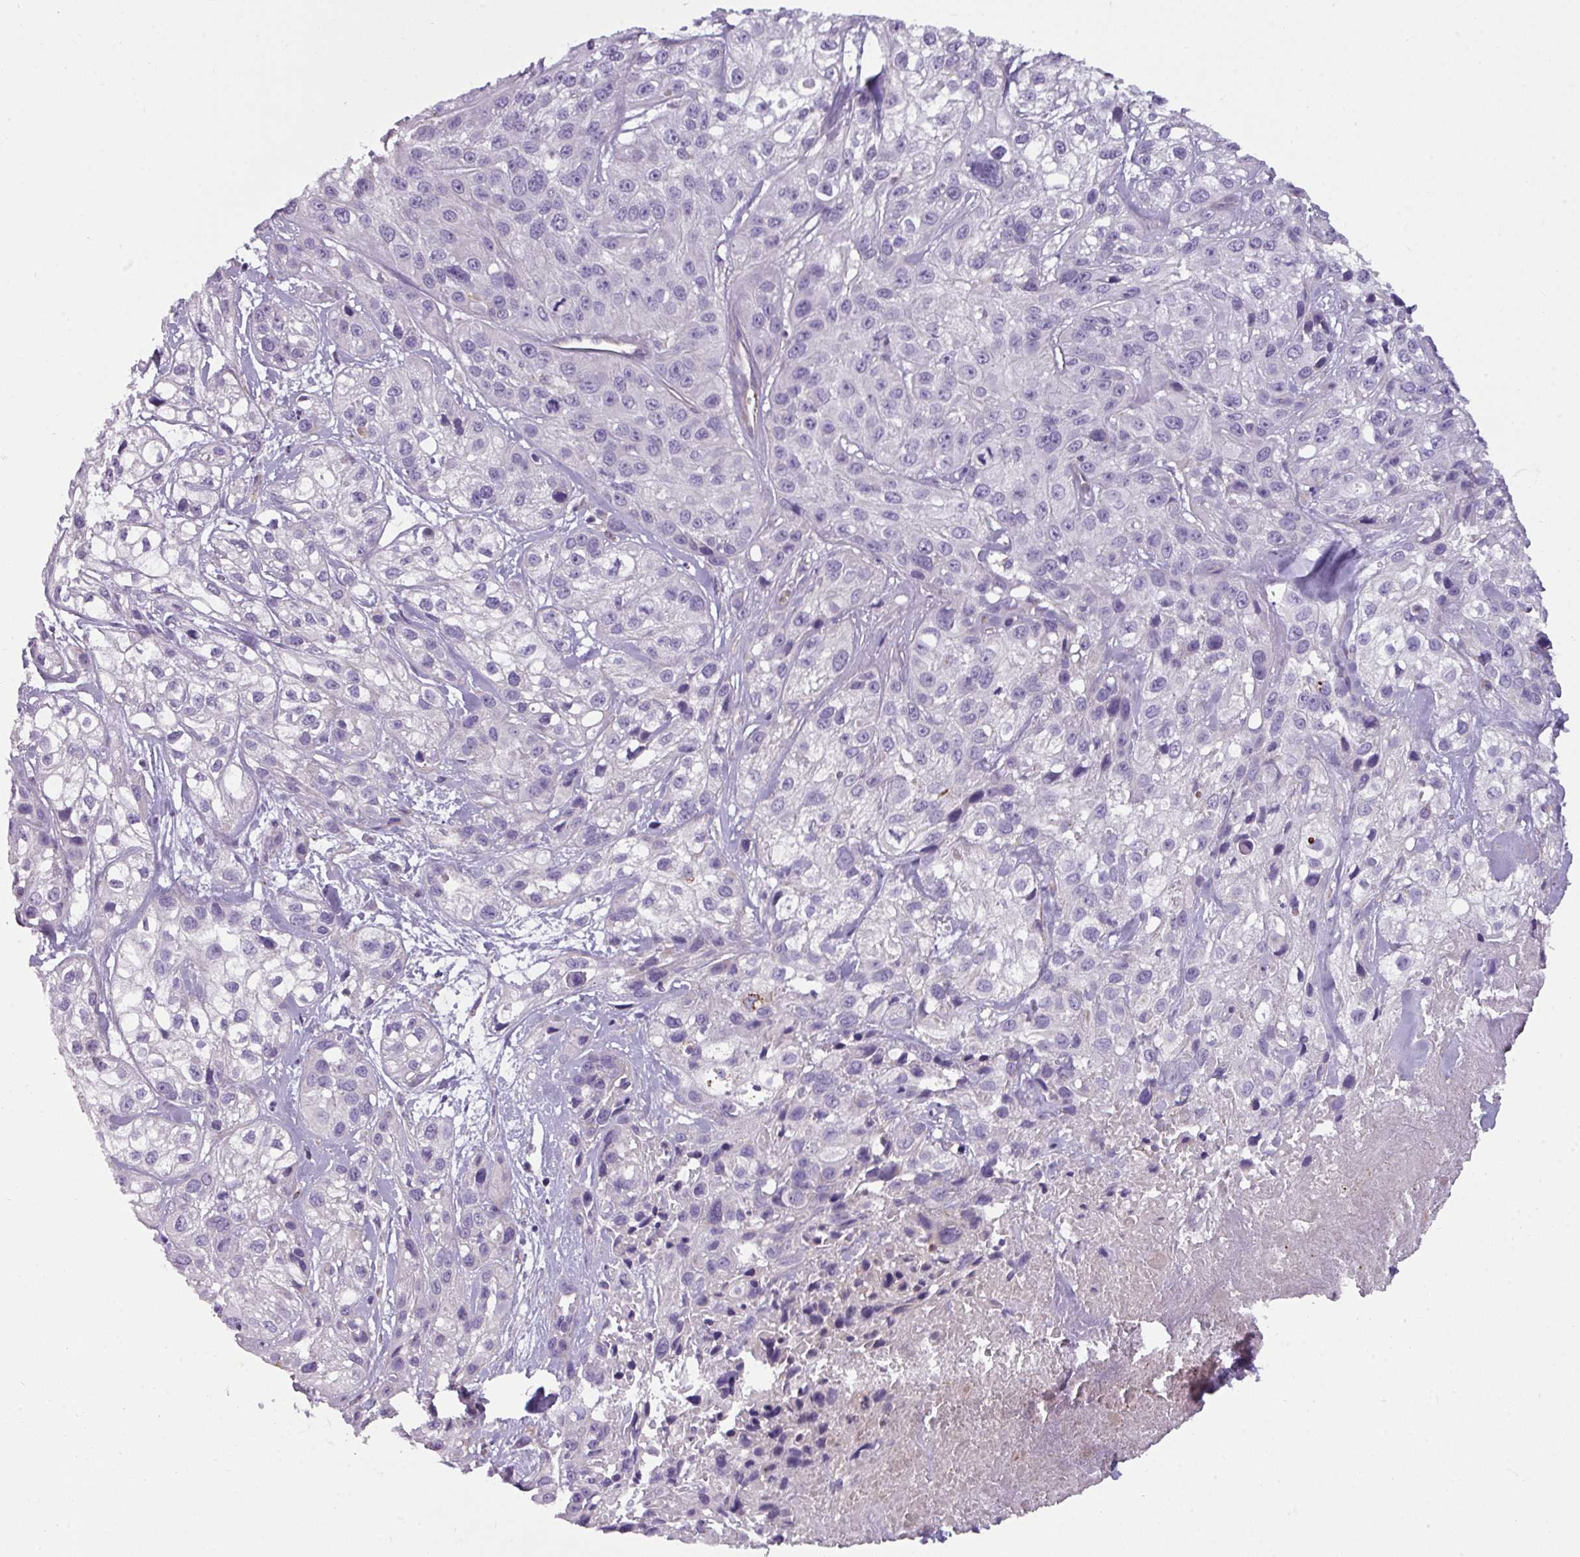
{"staining": {"intensity": "negative", "quantity": "none", "location": "none"}, "tissue": "skin cancer", "cell_type": "Tumor cells", "image_type": "cancer", "snomed": [{"axis": "morphology", "description": "Squamous cell carcinoma, NOS"}, {"axis": "topography", "description": "Skin"}], "caption": "A histopathology image of skin cancer stained for a protein exhibits no brown staining in tumor cells.", "gene": "BUD23", "patient": {"sex": "male", "age": 82}}